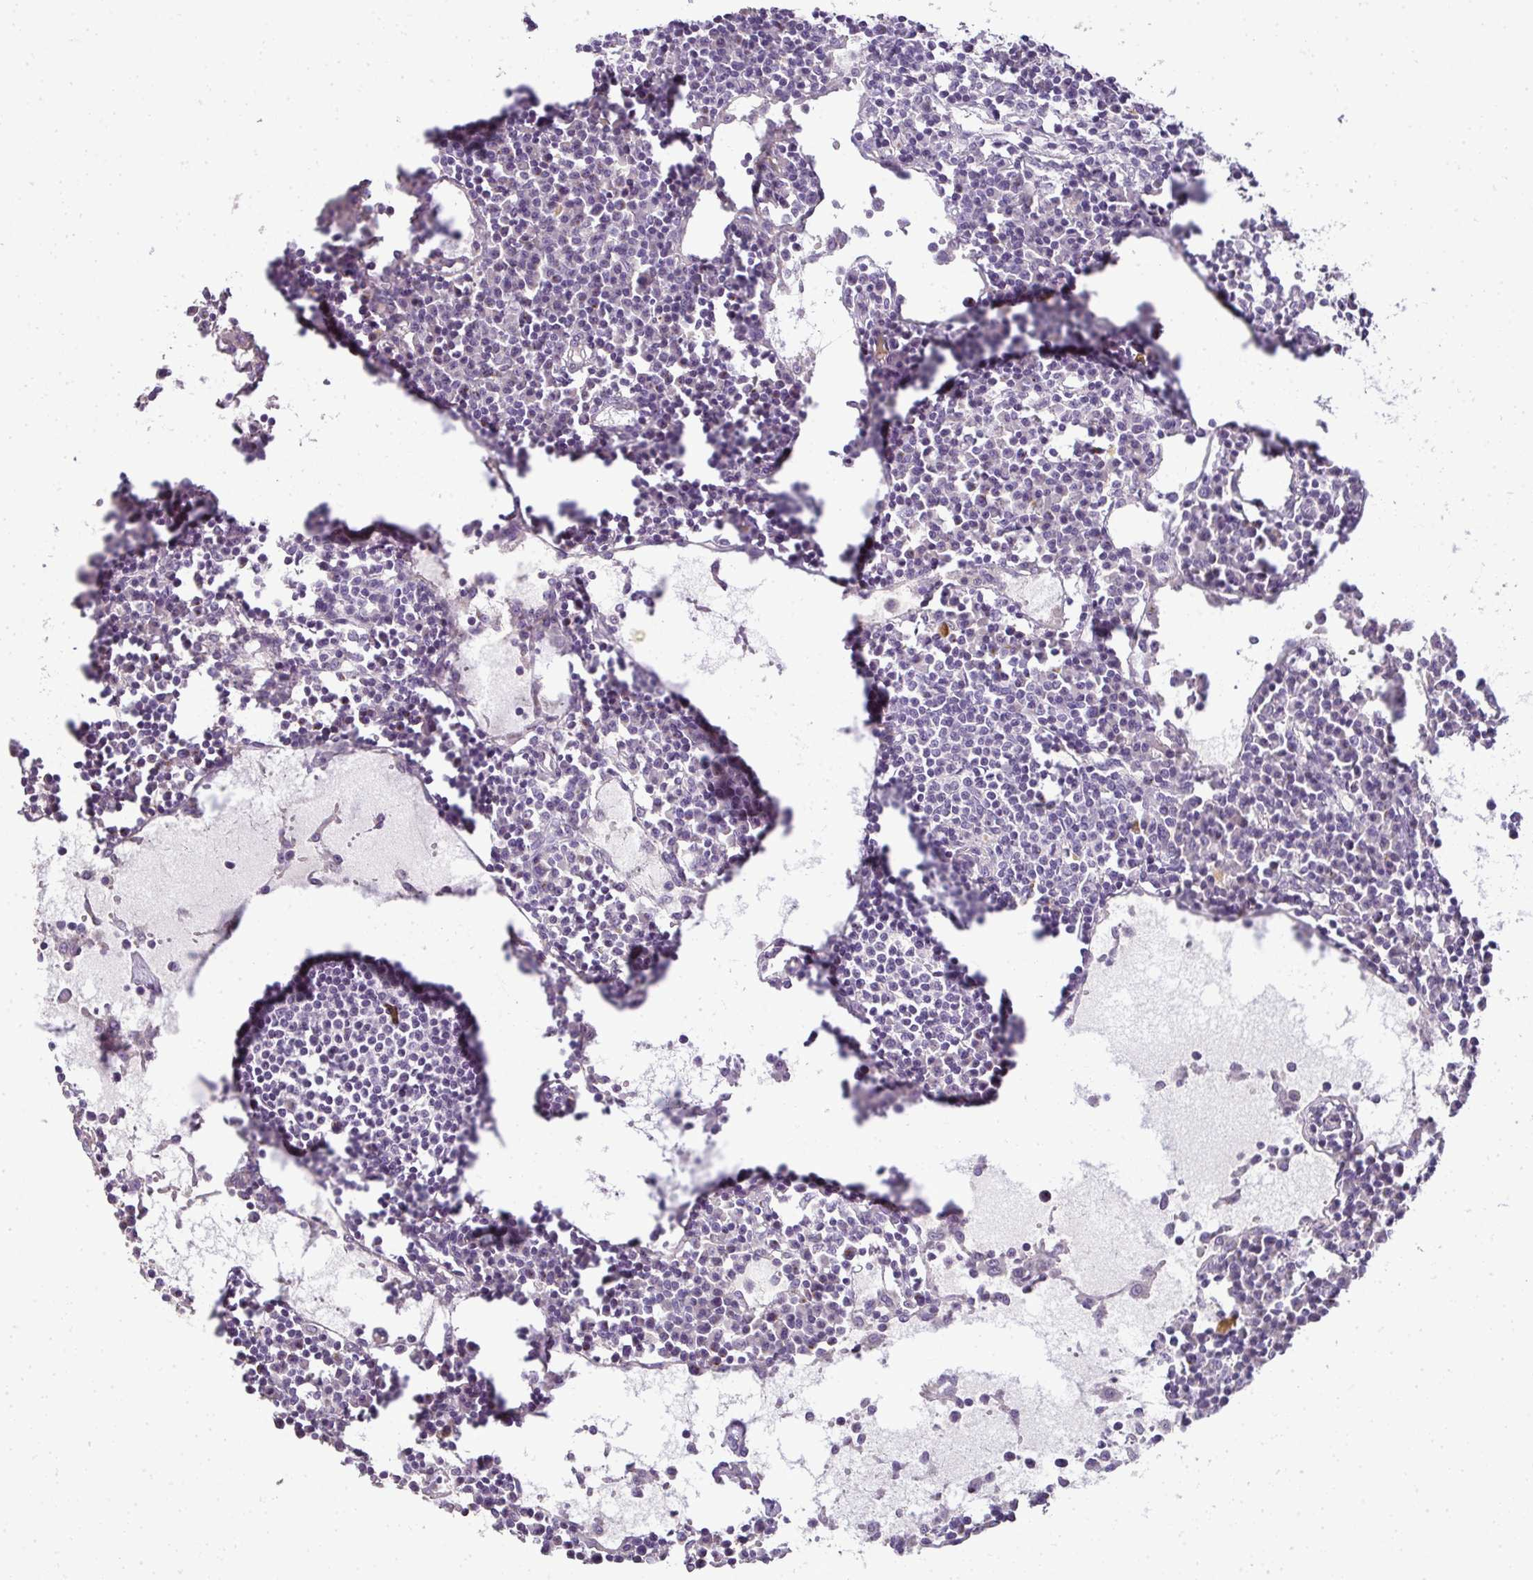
{"staining": {"intensity": "negative", "quantity": "none", "location": "none"}, "tissue": "lymph node", "cell_type": "Germinal center cells", "image_type": "normal", "snomed": [{"axis": "morphology", "description": "Normal tissue, NOS"}, {"axis": "topography", "description": "Lymph node"}], "caption": "Protein analysis of normal lymph node shows no significant expression in germinal center cells.", "gene": "CMPK1", "patient": {"sex": "female", "age": 78}}